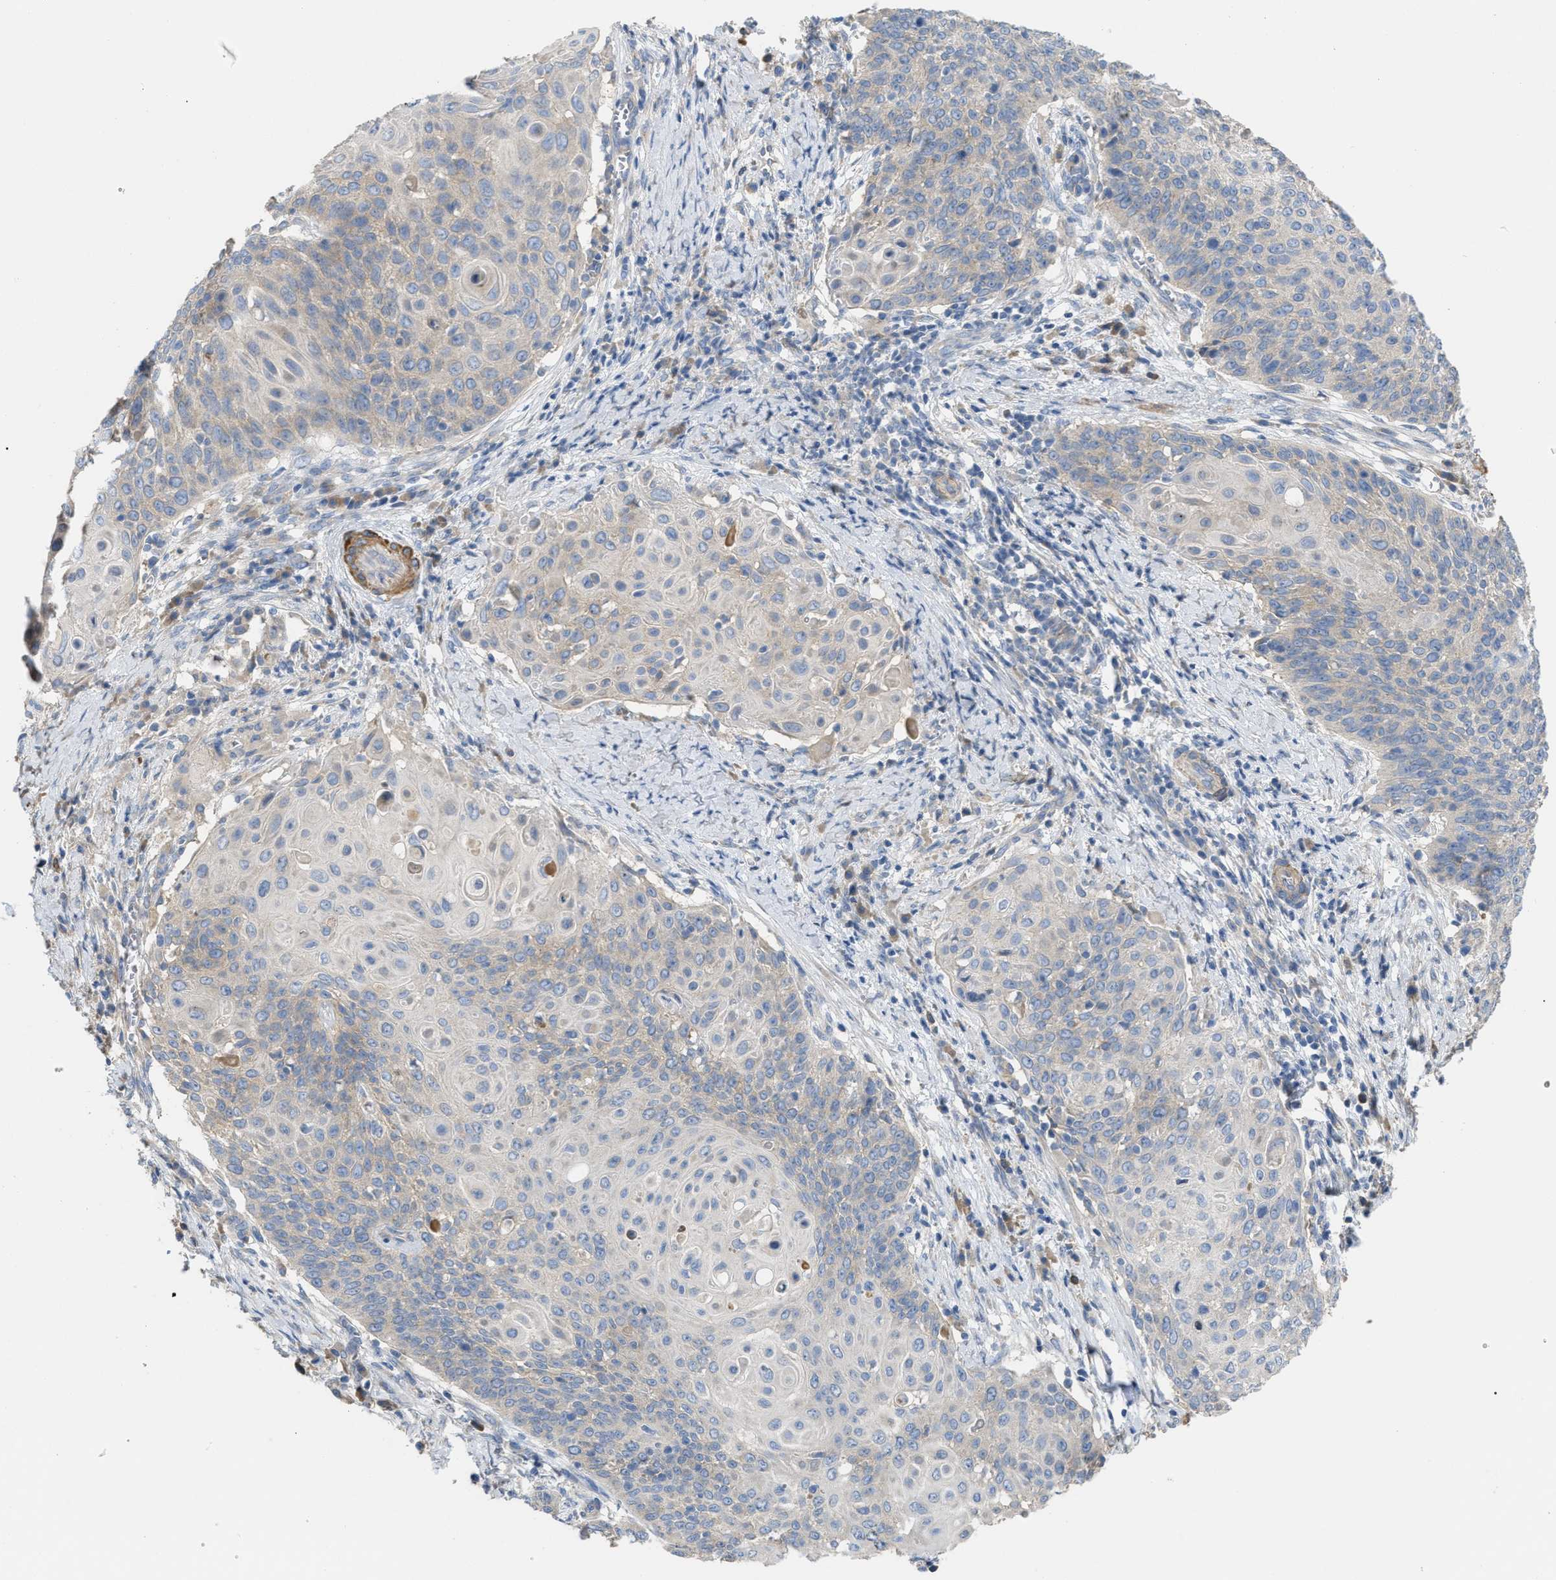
{"staining": {"intensity": "negative", "quantity": "none", "location": "none"}, "tissue": "cervical cancer", "cell_type": "Tumor cells", "image_type": "cancer", "snomed": [{"axis": "morphology", "description": "Squamous cell carcinoma, NOS"}, {"axis": "topography", "description": "Cervix"}], "caption": "Tumor cells are negative for protein expression in human cervical cancer (squamous cell carcinoma).", "gene": "DHX58", "patient": {"sex": "female", "age": 39}}